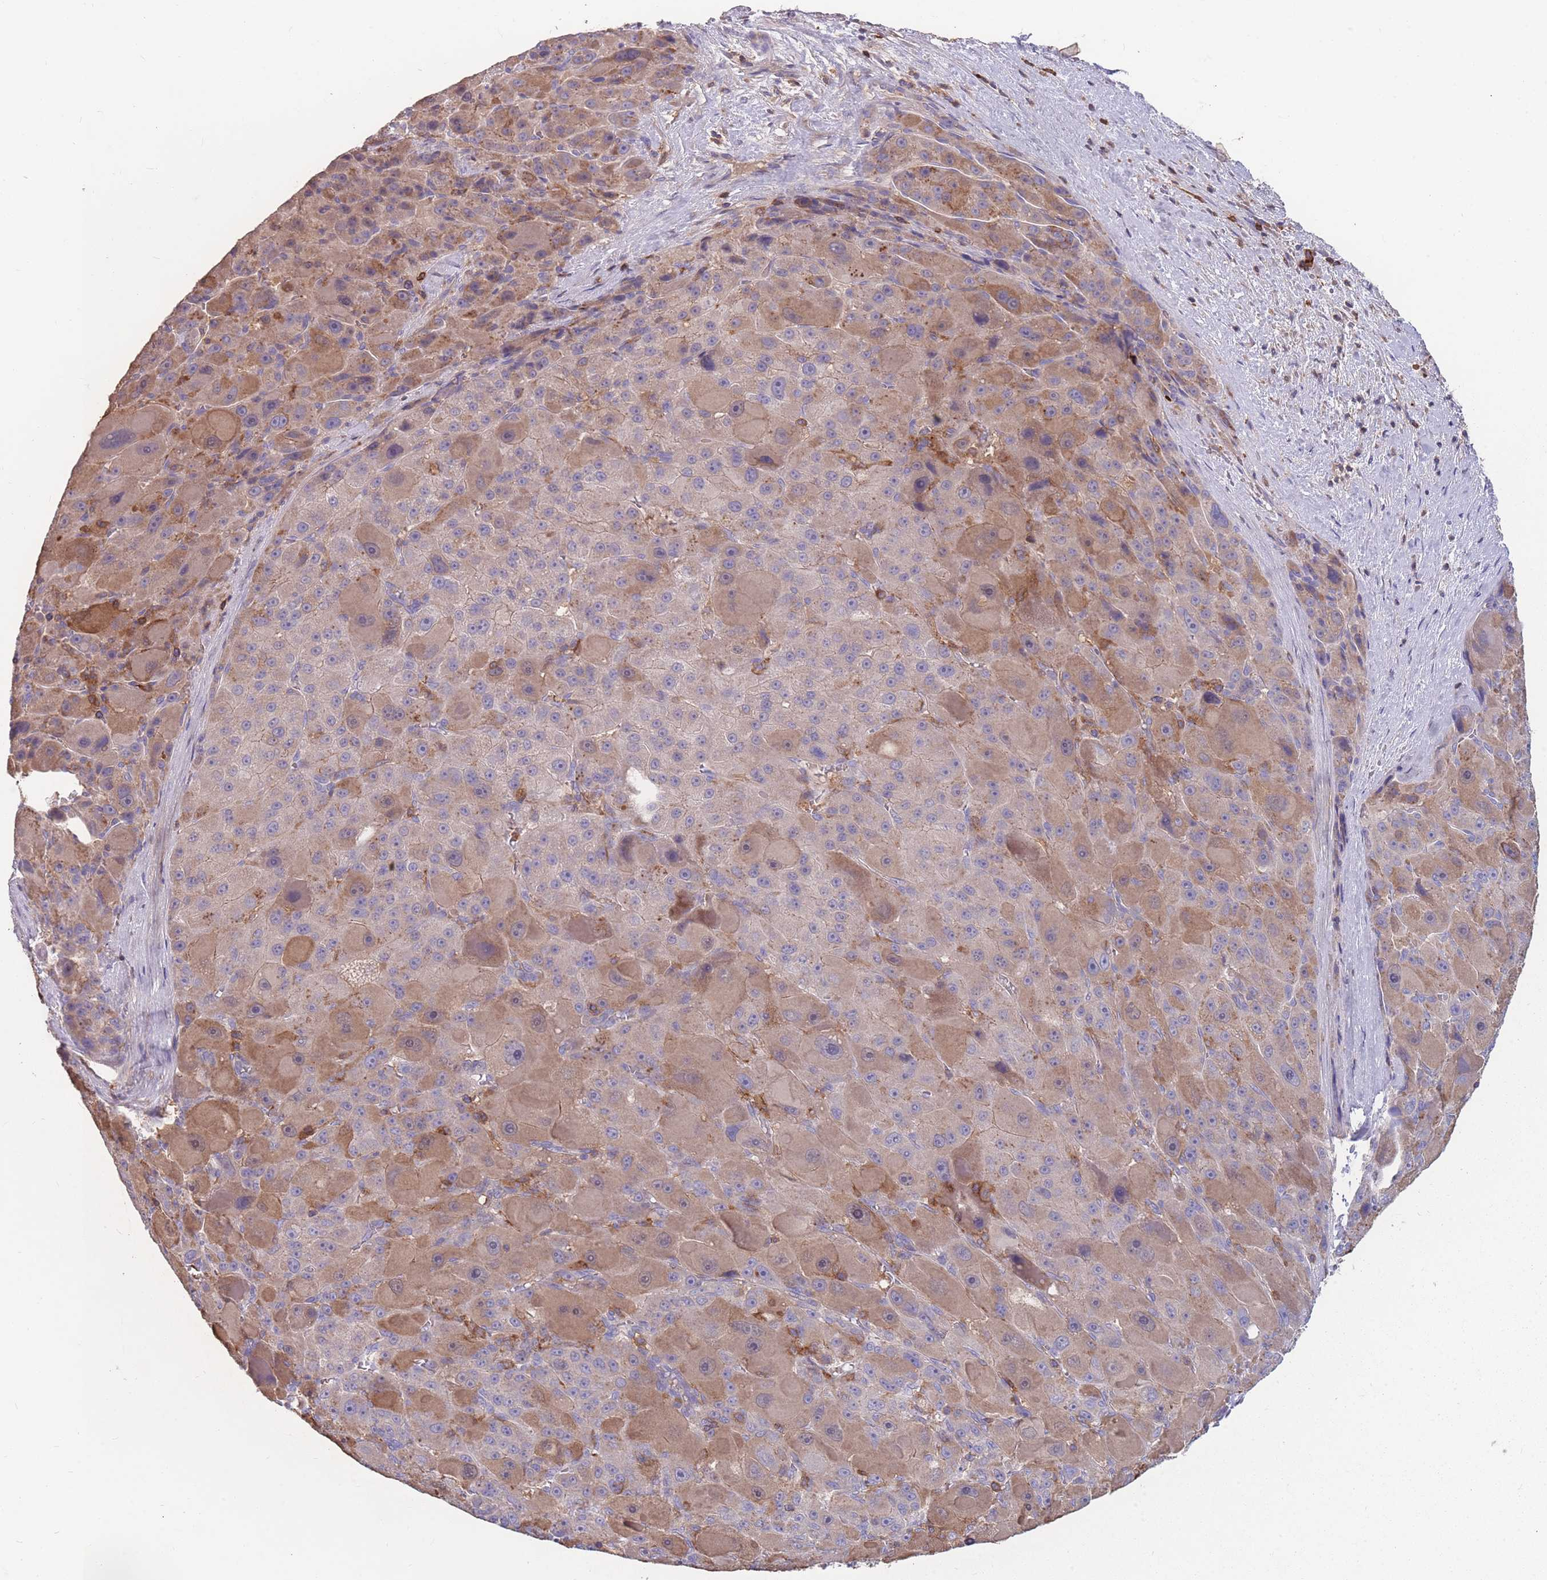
{"staining": {"intensity": "moderate", "quantity": "25%-75%", "location": "cytoplasmic/membranous"}, "tissue": "liver cancer", "cell_type": "Tumor cells", "image_type": "cancer", "snomed": [{"axis": "morphology", "description": "Carcinoma, Hepatocellular, NOS"}, {"axis": "topography", "description": "Liver"}], "caption": "A histopathology image of liver hepatocellular carcinoma stained for a protein exhibits moderate cytoplasmic/membranous brown staining in tumor cells. The staining is performed using DAB brown chromogen to label protein expression. The nuclei are counter-stained blue using hematoxylin.", "gene": "CD33", "patient": {"sex": "male", "age": 76}}